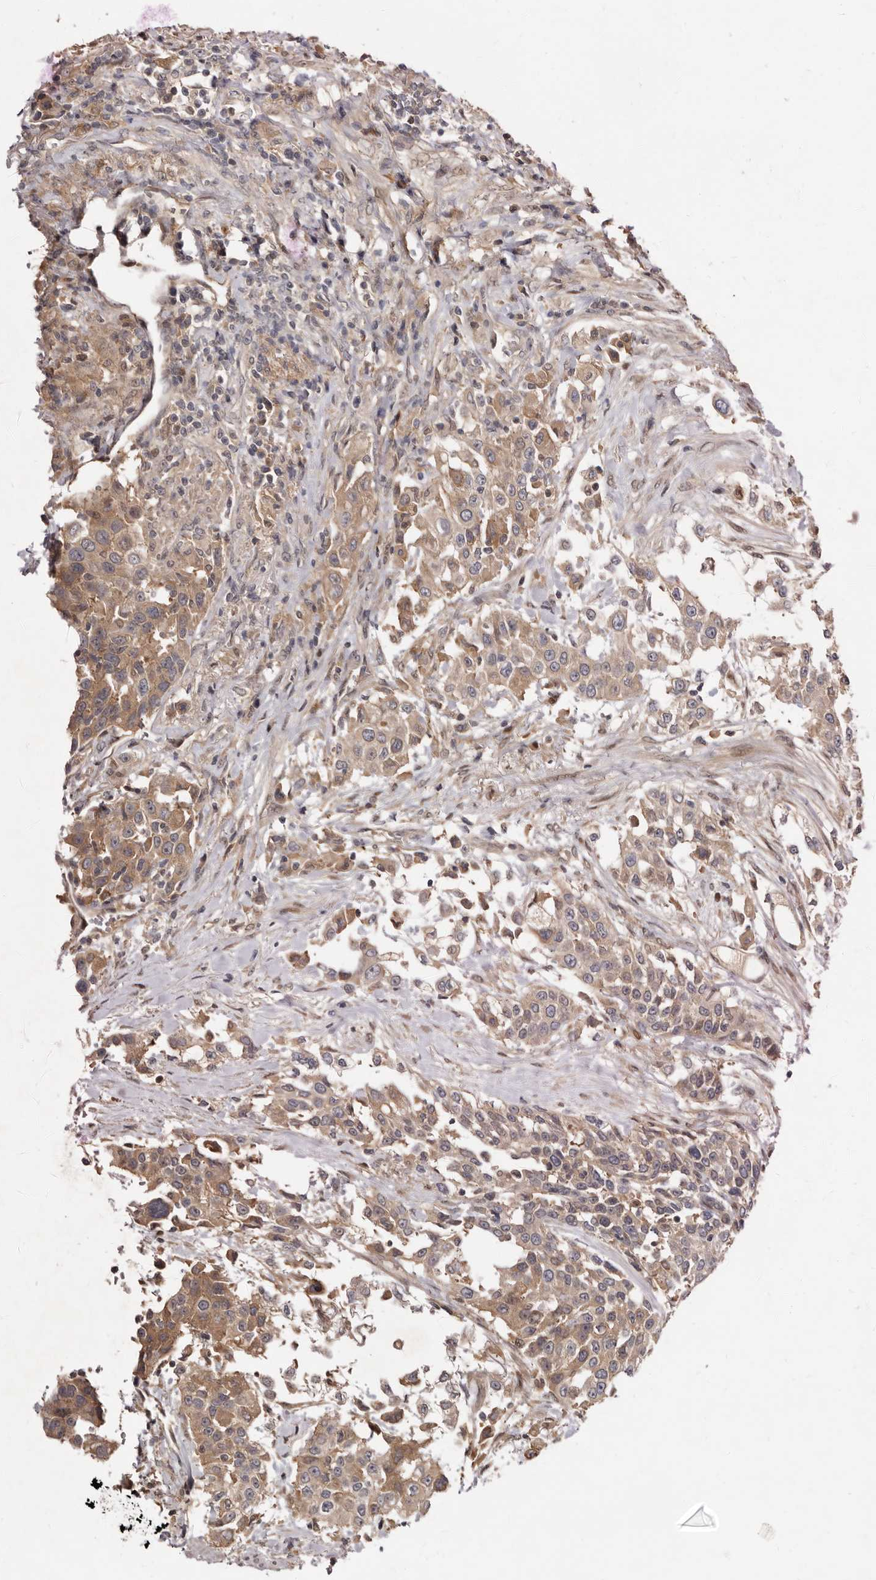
{"staining": {"intensity": "weak", "quantity": ">75%", "location": "cytoplasmic/membranous"}, "tissue": "urothelial cancer", "cell_type": "Tumor cells", "image_type": "cancer", "snomed": [{"axis": "morphology", "description": "Urothelial carcinoma, High grade"}, {"axis": "topography", "description": "Urinary bladder"}], "caption": "Immunohistochemical staining of human urothelial cancer displays weak cytoplasmic/membranous protein staining in approximately >75% of tumor cells.", "gene": "INAVA", "patient": {"sex": "female", "age": 80}}